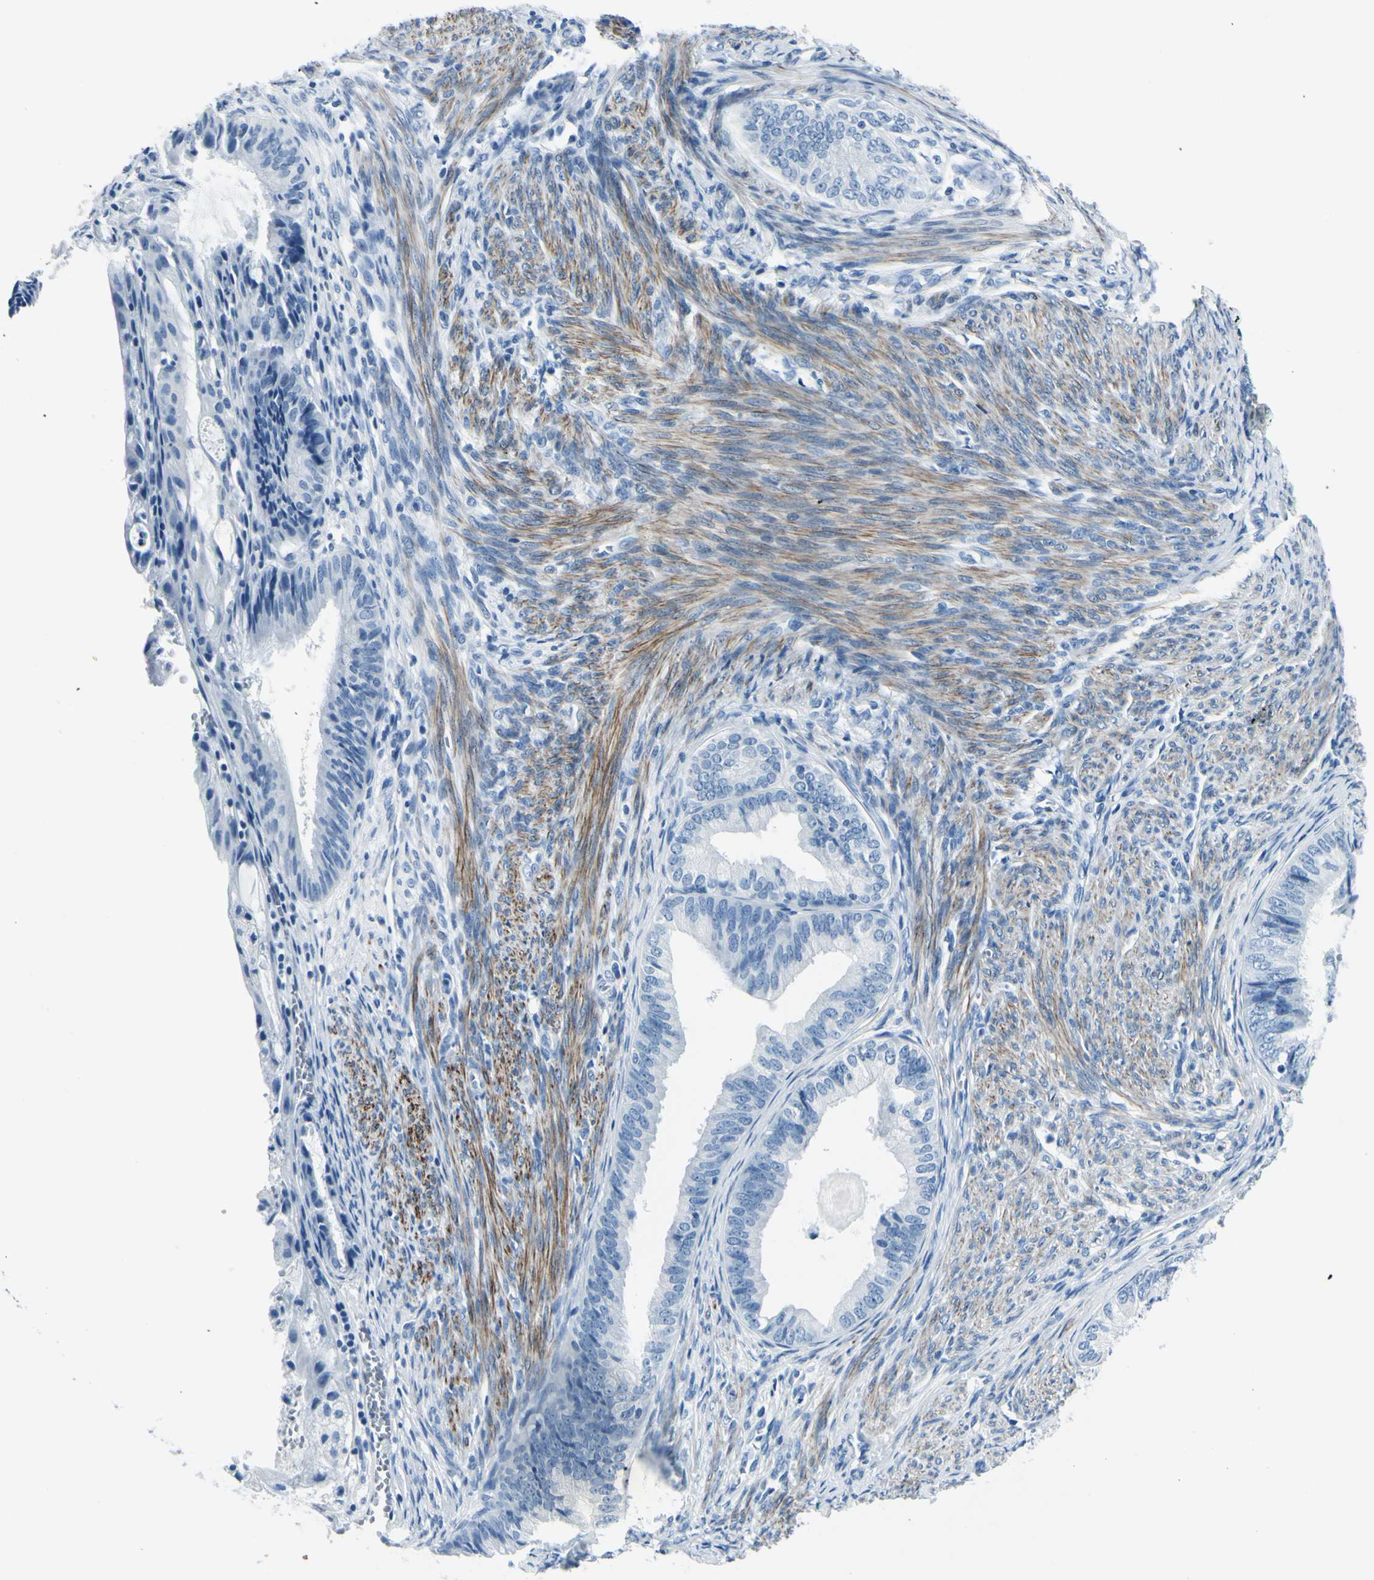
{"staining": {"intensity": "negative", "quantity": "none", "location": "none"}, "tissue": "endometrial cancer", "cell_type": "Tumor cells", "image_type": "cancer", "snomed": [{"axis": "morphology", "description": "Adenocarcinoma, NOS"}, {"axis": "topography", "description": "Endometrium"}], "caption": "There is no significant expression in tumor cells of endometrial cancer.", "gene": "CDH15", "patient": {"sex": "female", "age": 86}}